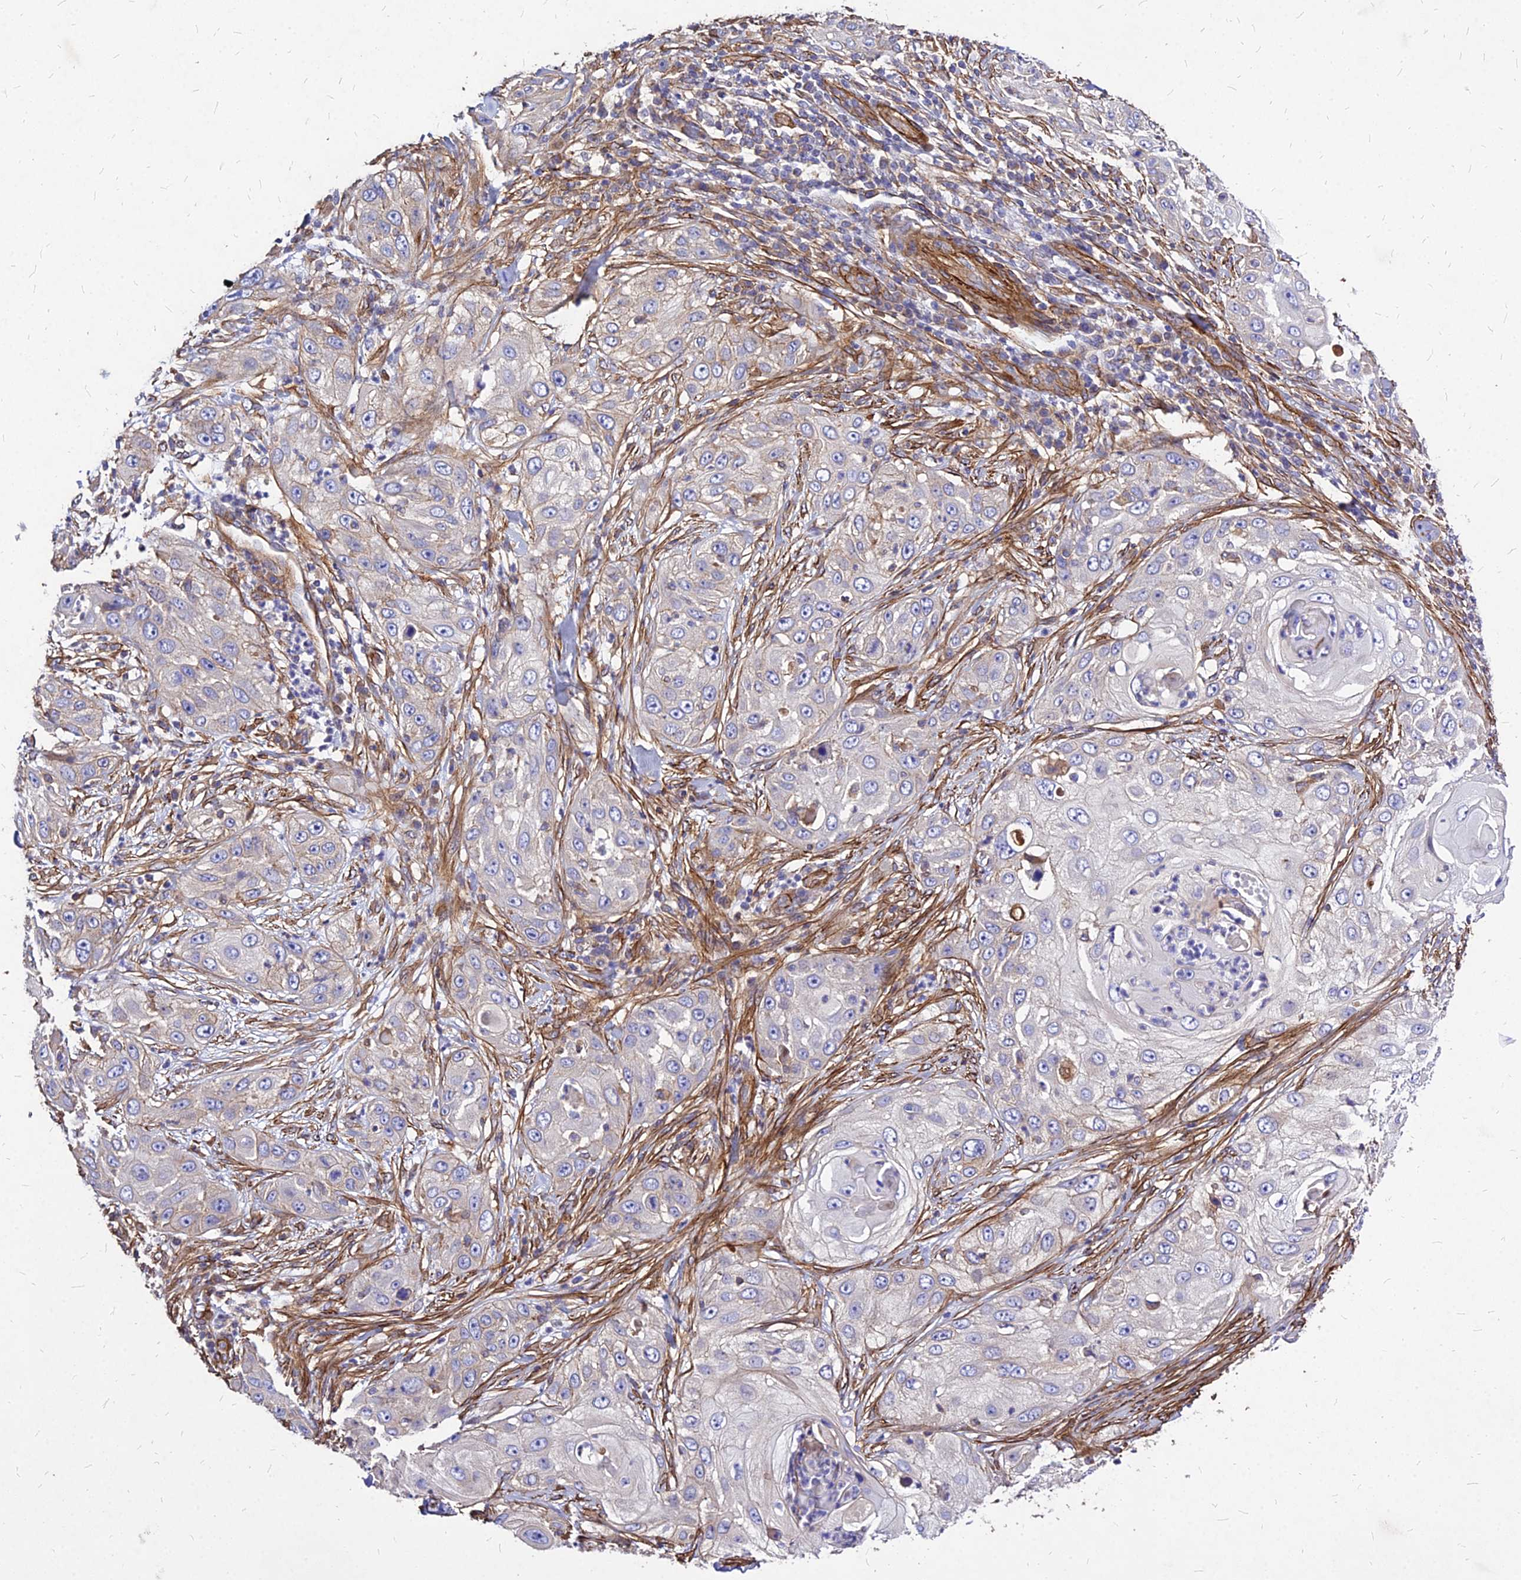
{"staining": {"intensity": "negative", "quantity": "none", "location": "none"}, "tissue": "skin cancer", "cell_type": "Tumor cells", "image_type": "cancer", "snomed": [{"axis": "morphology", "description": "Squamous cell carcinoma, NOS"}, {"axis": "topography", "description": "Skin"}], "caption": "IHC of human skin cancer exhibits no staining in tumor cells.", "gene": "EFCC1", "patient": {"sex": "female", "age": 44}}